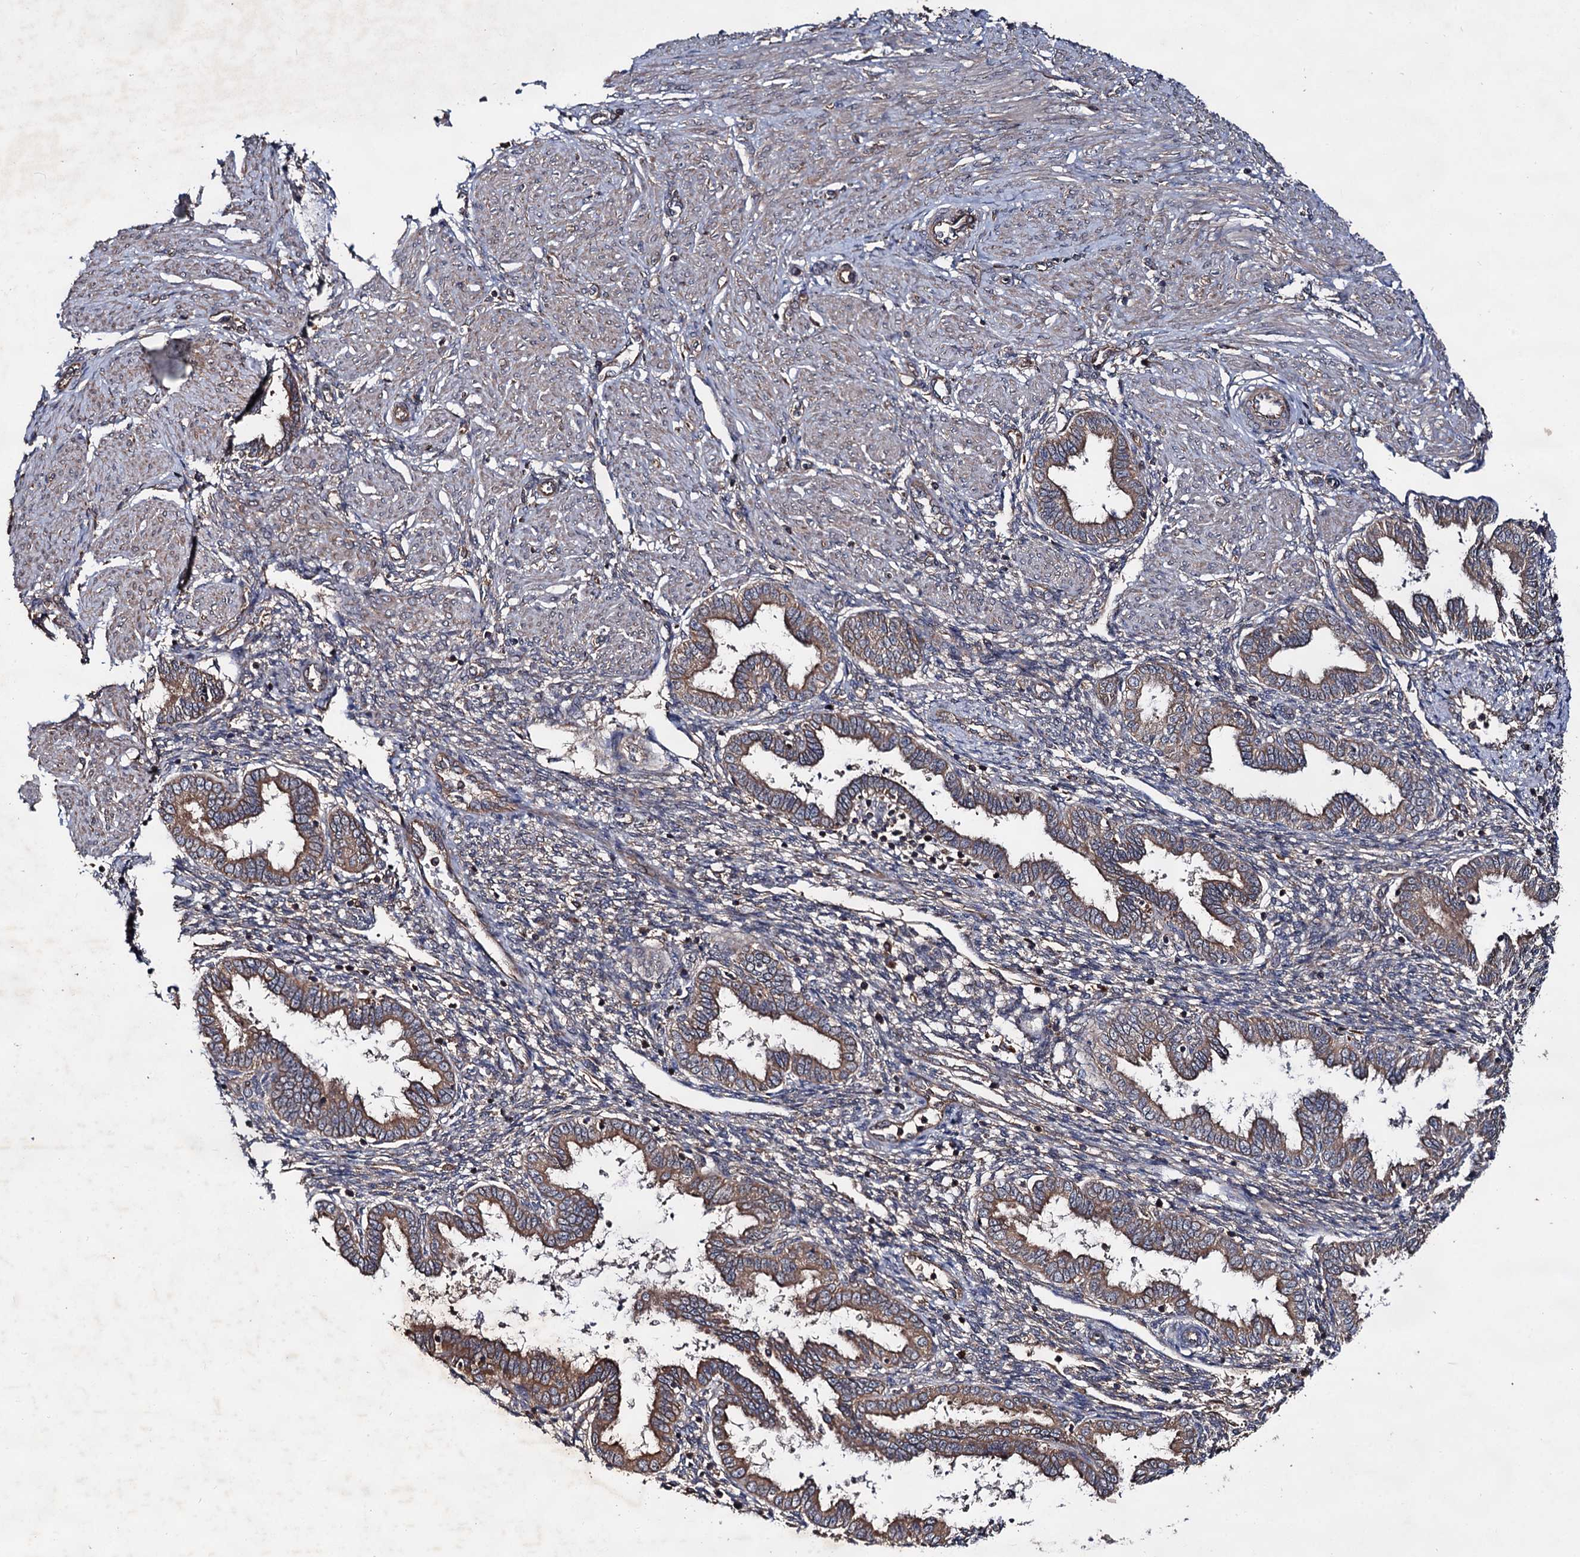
{"staining": {"intensity": "weak", "quantity": "25%-75%", "location": "cytoplasmic/membranous"}, "tissue": "endometrium", "cell_type": "Cells in endometrial stroma", "image_type": "normal", "snomed": [{"axis": "morphology", "description": "Normal tissue, NOS"}, {"axis": "topography", "description": "Endometrium"}], "caption": "Normal endometrium was stained to show a protein in brown. There is low levels of weak cytoplasmic/membranous staining in about 25%-75% of cells in endometrial stroma.", "gene": "TEX9", "patient": {"sex": "female", "age": 33}}